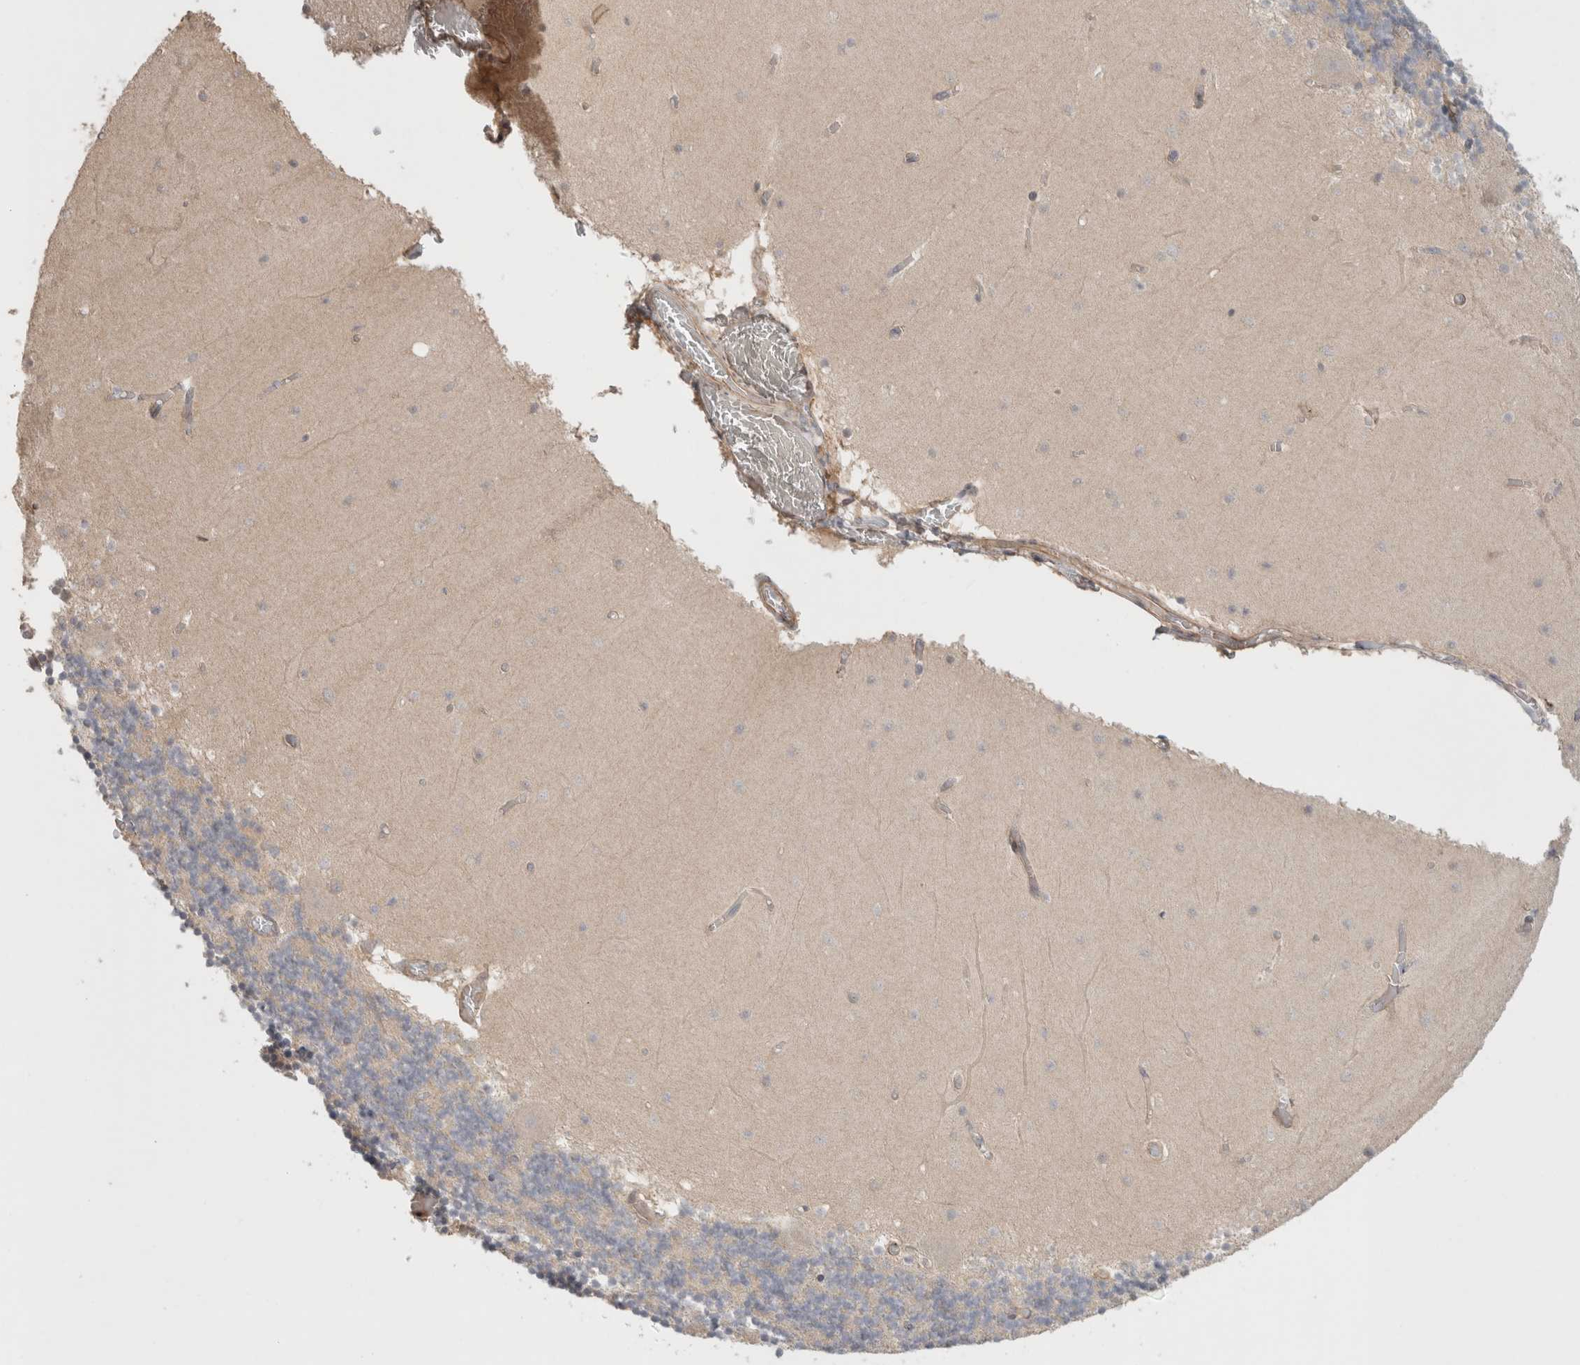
{"staining": {"intensity": "negative", "quantity": "none", "location": "none"}, "tissue": "cerebellum", "cell_type": "Cells in granular layer", "image_type": "normal", "snomed": [{"axis": "morphology", "description": "Normal tissue, NOS"}, {"axis": "topography", "description": "Cerebellum"}], "caption": "Immunohistochemical staining of benign cerebellum shows no significant expression in cells in granular layer.", "gene": "HSPG2", "patient": {"sex": "female", "age": 28}}